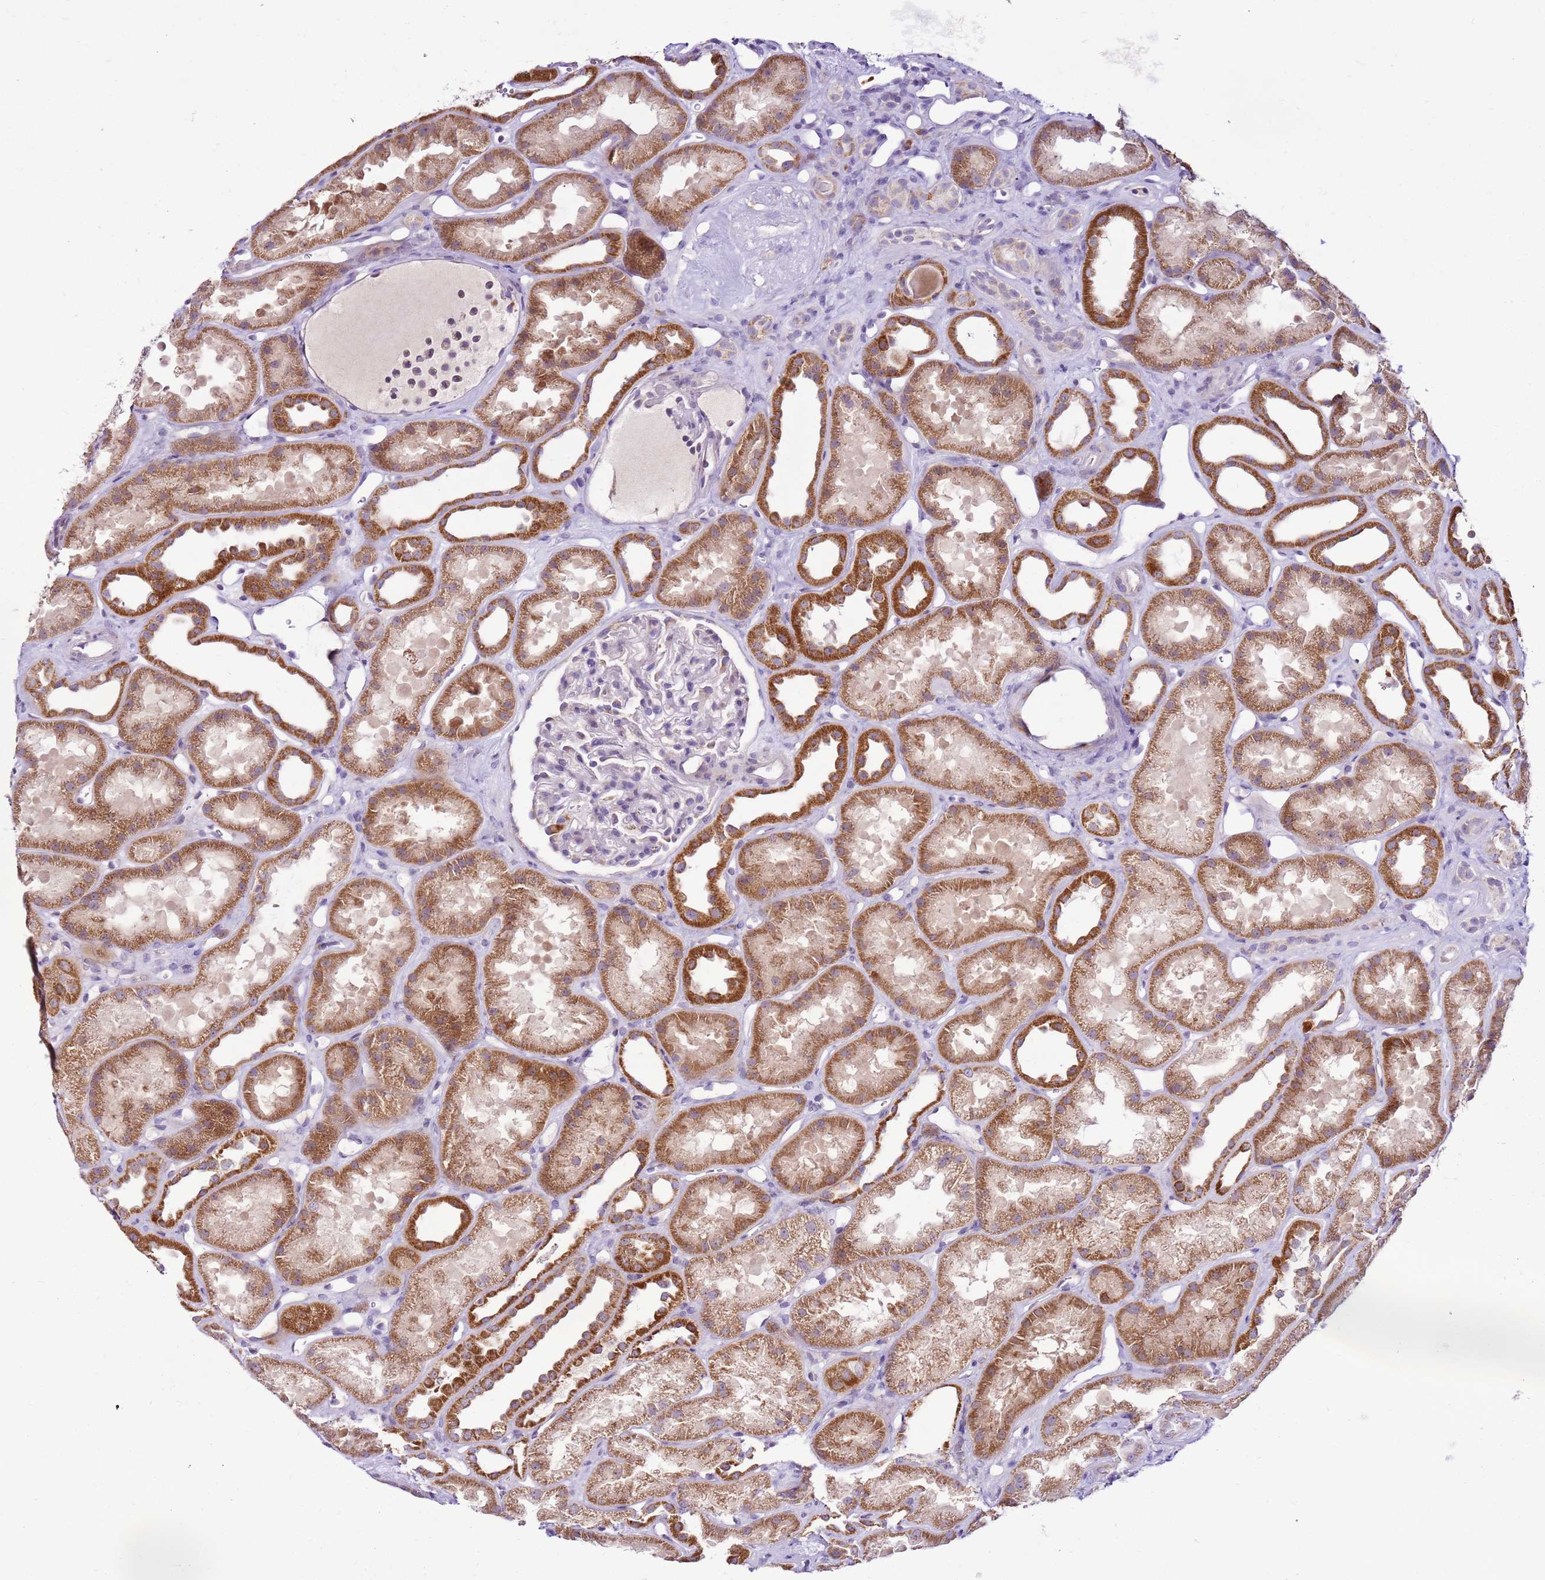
{"staining": {"intensity": "negative", "quantity": "none", "location": "none"}, "tissue": "kidney", "cell_type": "Cells in glomeruli", "image_type": "normal", "snomed": [{"axis": "morphology", "description": "Normal tissue, NOS"}, {"axis": "topography", "description": "Kidney"}], "caption": "This image is of benign kidney stained with immunohistochemistry (IHC) to label a protein in brown with the nuclei are counter-stained blue. There is no positivity in cells in glomeruli.", "gene": "MRPL36", "patient": {"sex": "male", "age": 61}}